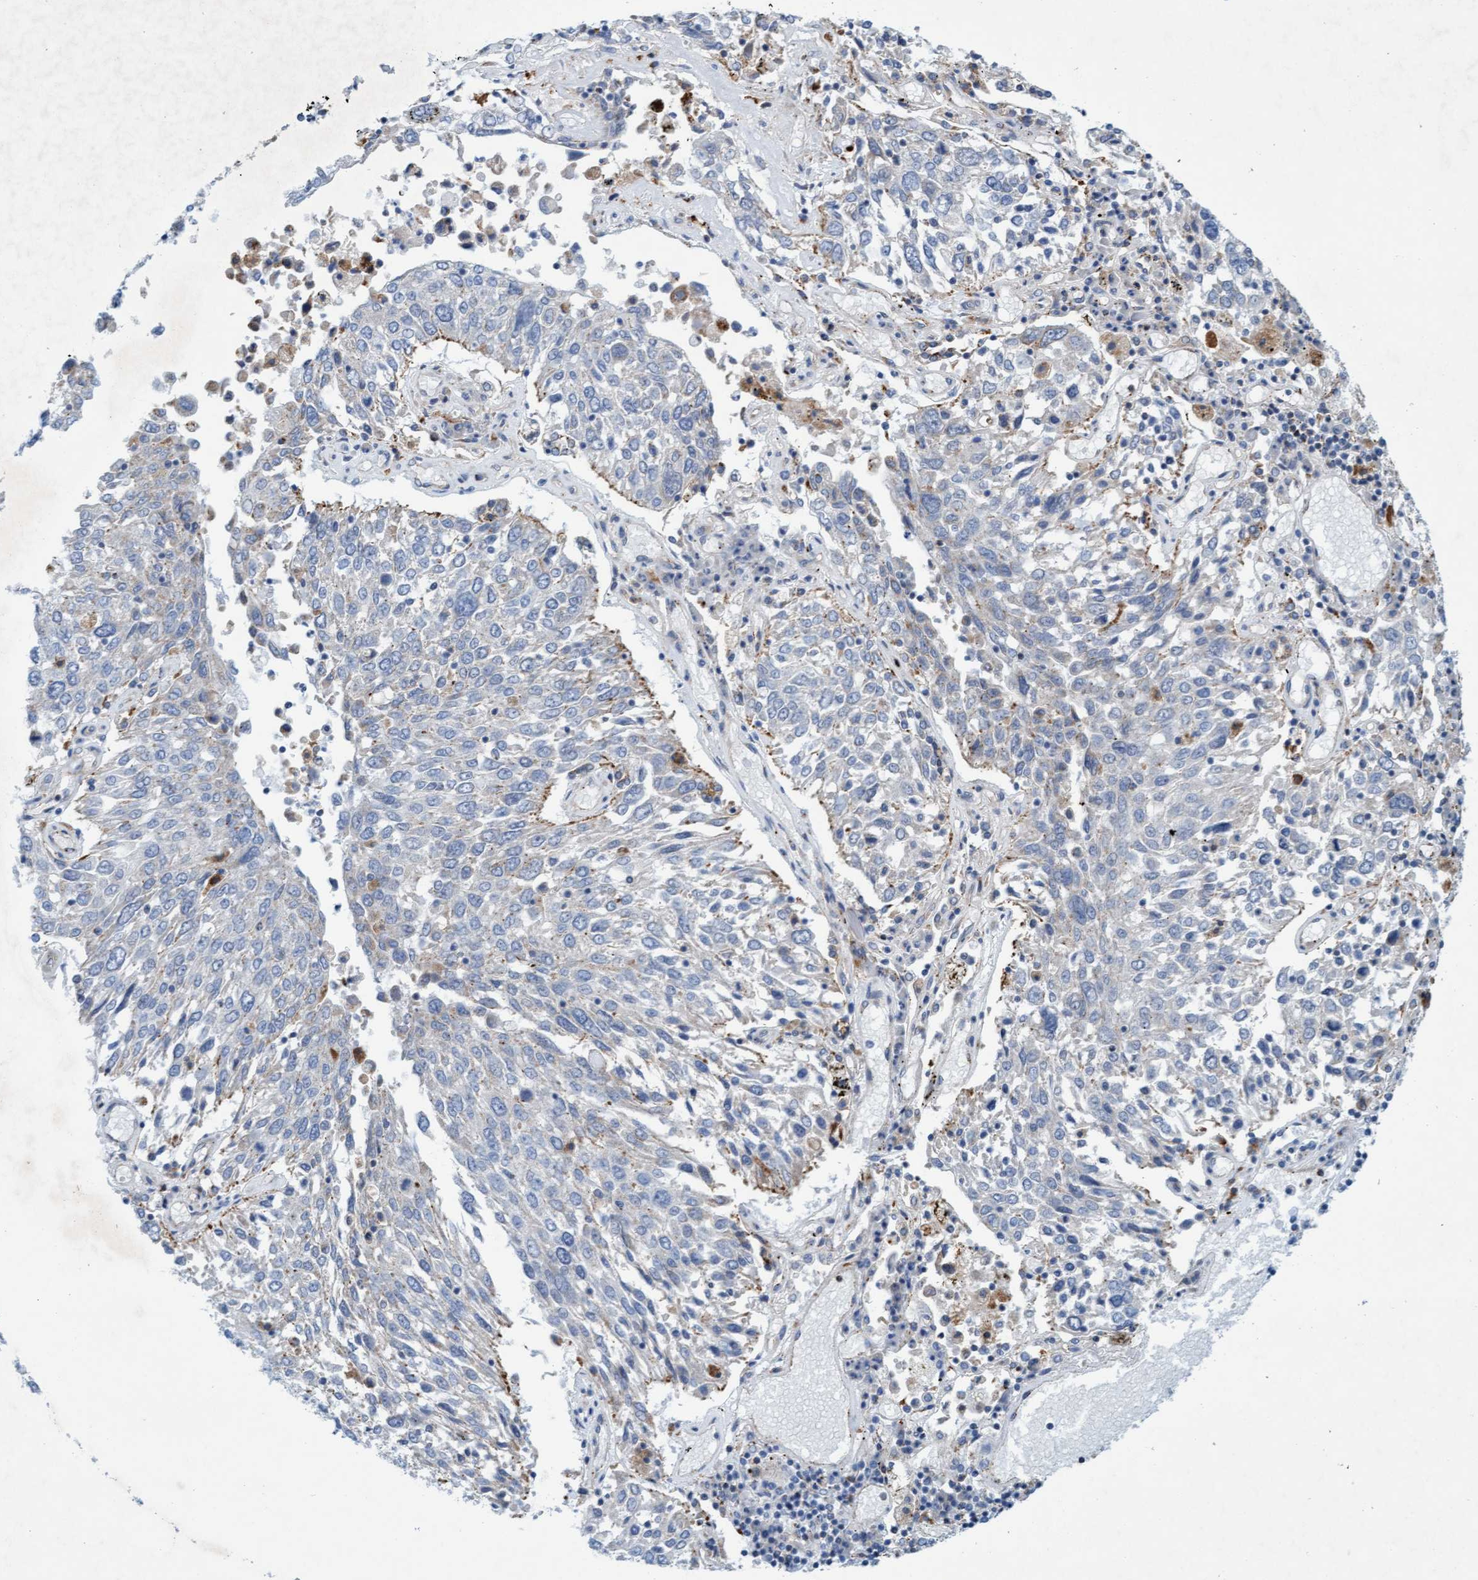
{"staining": {"intensity": "weak", "quantity": "<25%", "location": "cytoplasmic/membranous"}, "tissue": "lung cancer", "cell_type": "Tumor cells", "image_type": "cancer", "snomed": [{"axis": "morphology", "description": "Squamous cell carcinoma, NOS"}, {"axis": "topography", "description": "Lung"}], "caption": "This is an IHC image of human lung squamous cell carcinoma. There is no expression in tumor cells.", "gene": "SGSH", "patient": {"sex": "male", "age": 65}}